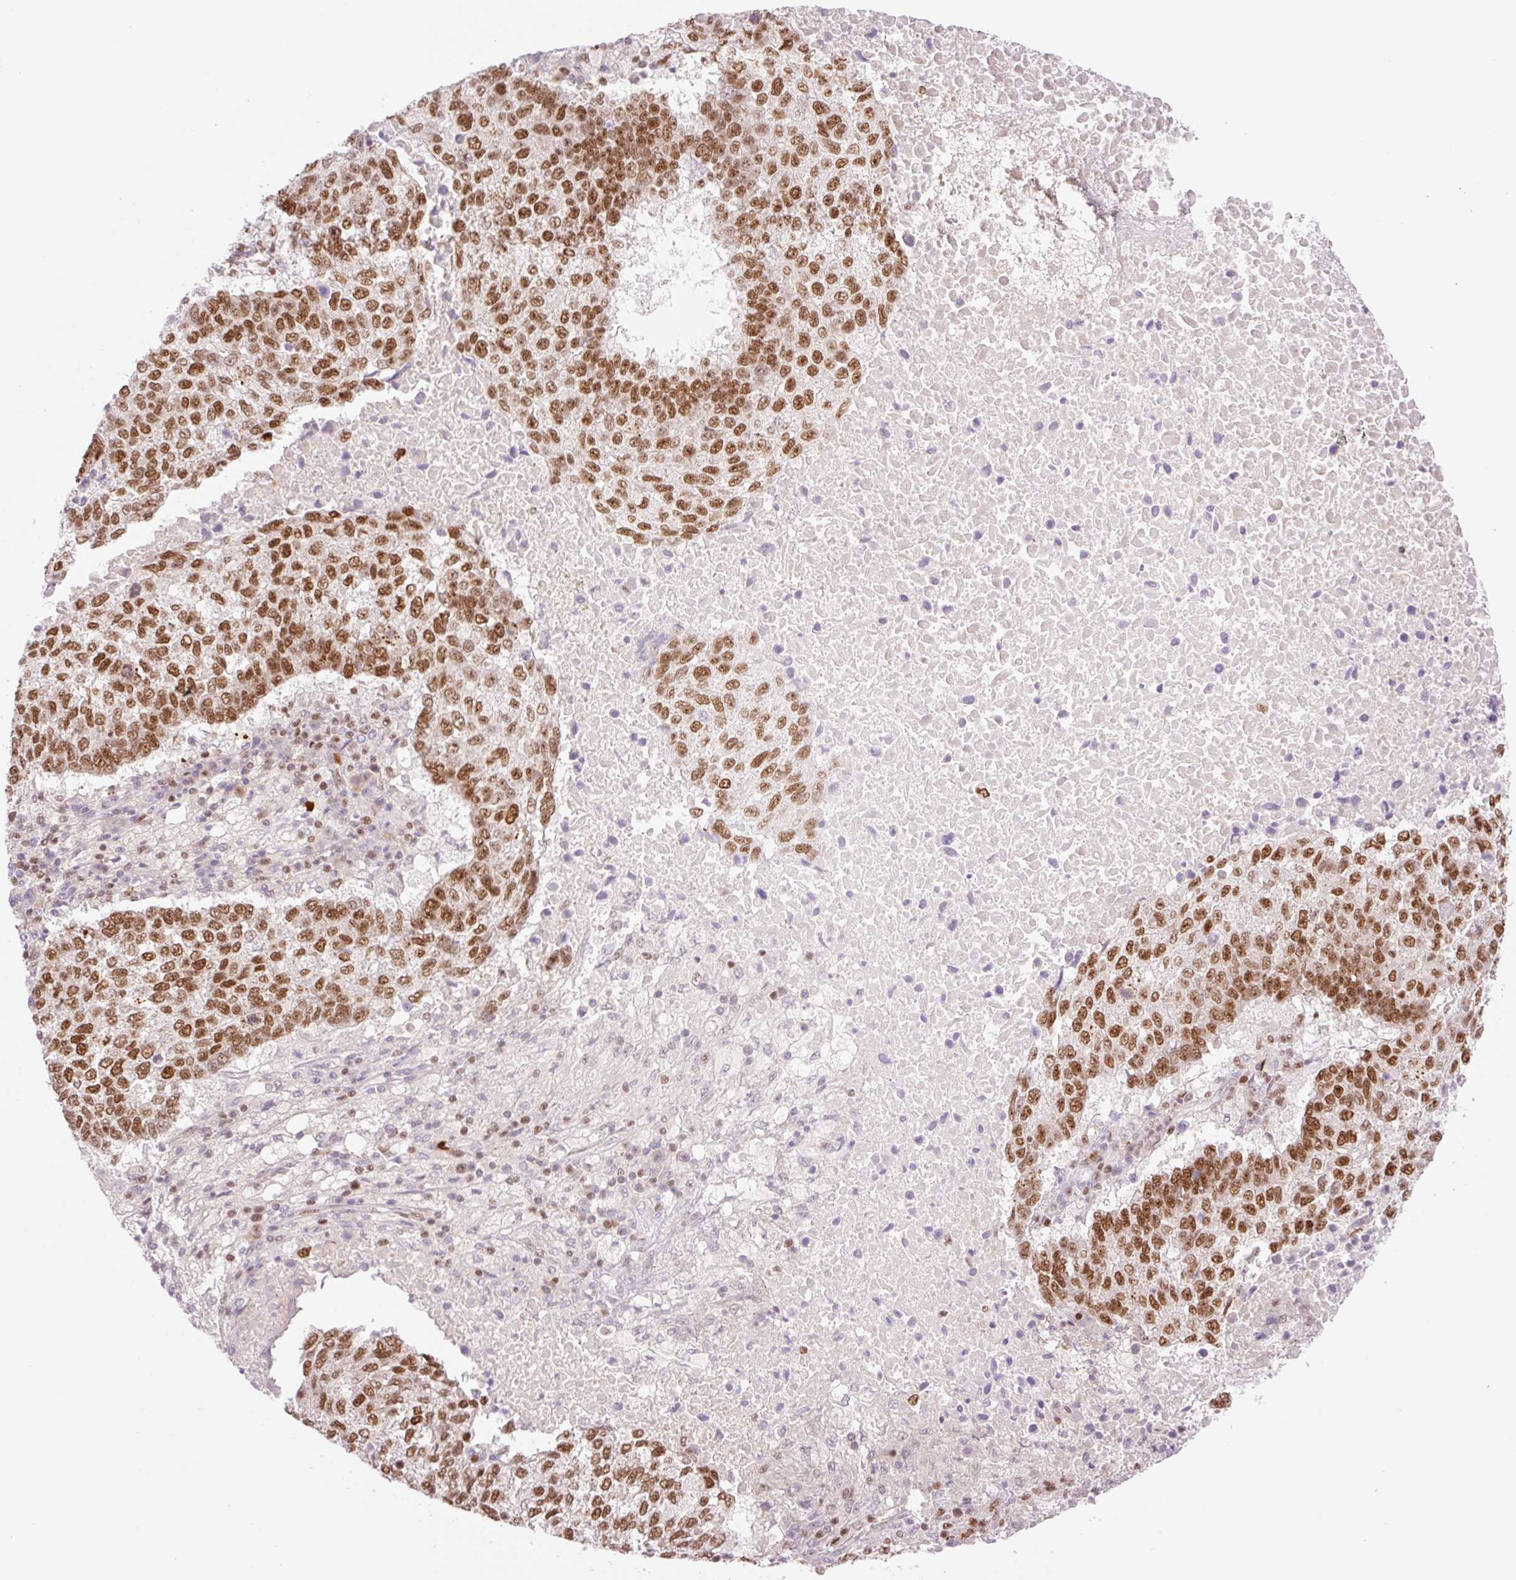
{"staining": {"intensity": "strong", "quantity": ">75%", "location": "nuclear"}, "tissue": "lung cancer", "cell_type": "Tumor cells", "image_type": "cancer", "snomed": [{"axis": "morphology", "description": "Squamous cell carcinoma, NOS"}, {"axis": "topography", "description": "Lung"}], "caption": "A histopathology image of lung cancer stained for a protein displays strong nuclear brown staining in tumor cells.", "gene": "PRDM11", "patient": {"sex": "male", "age": 73}}